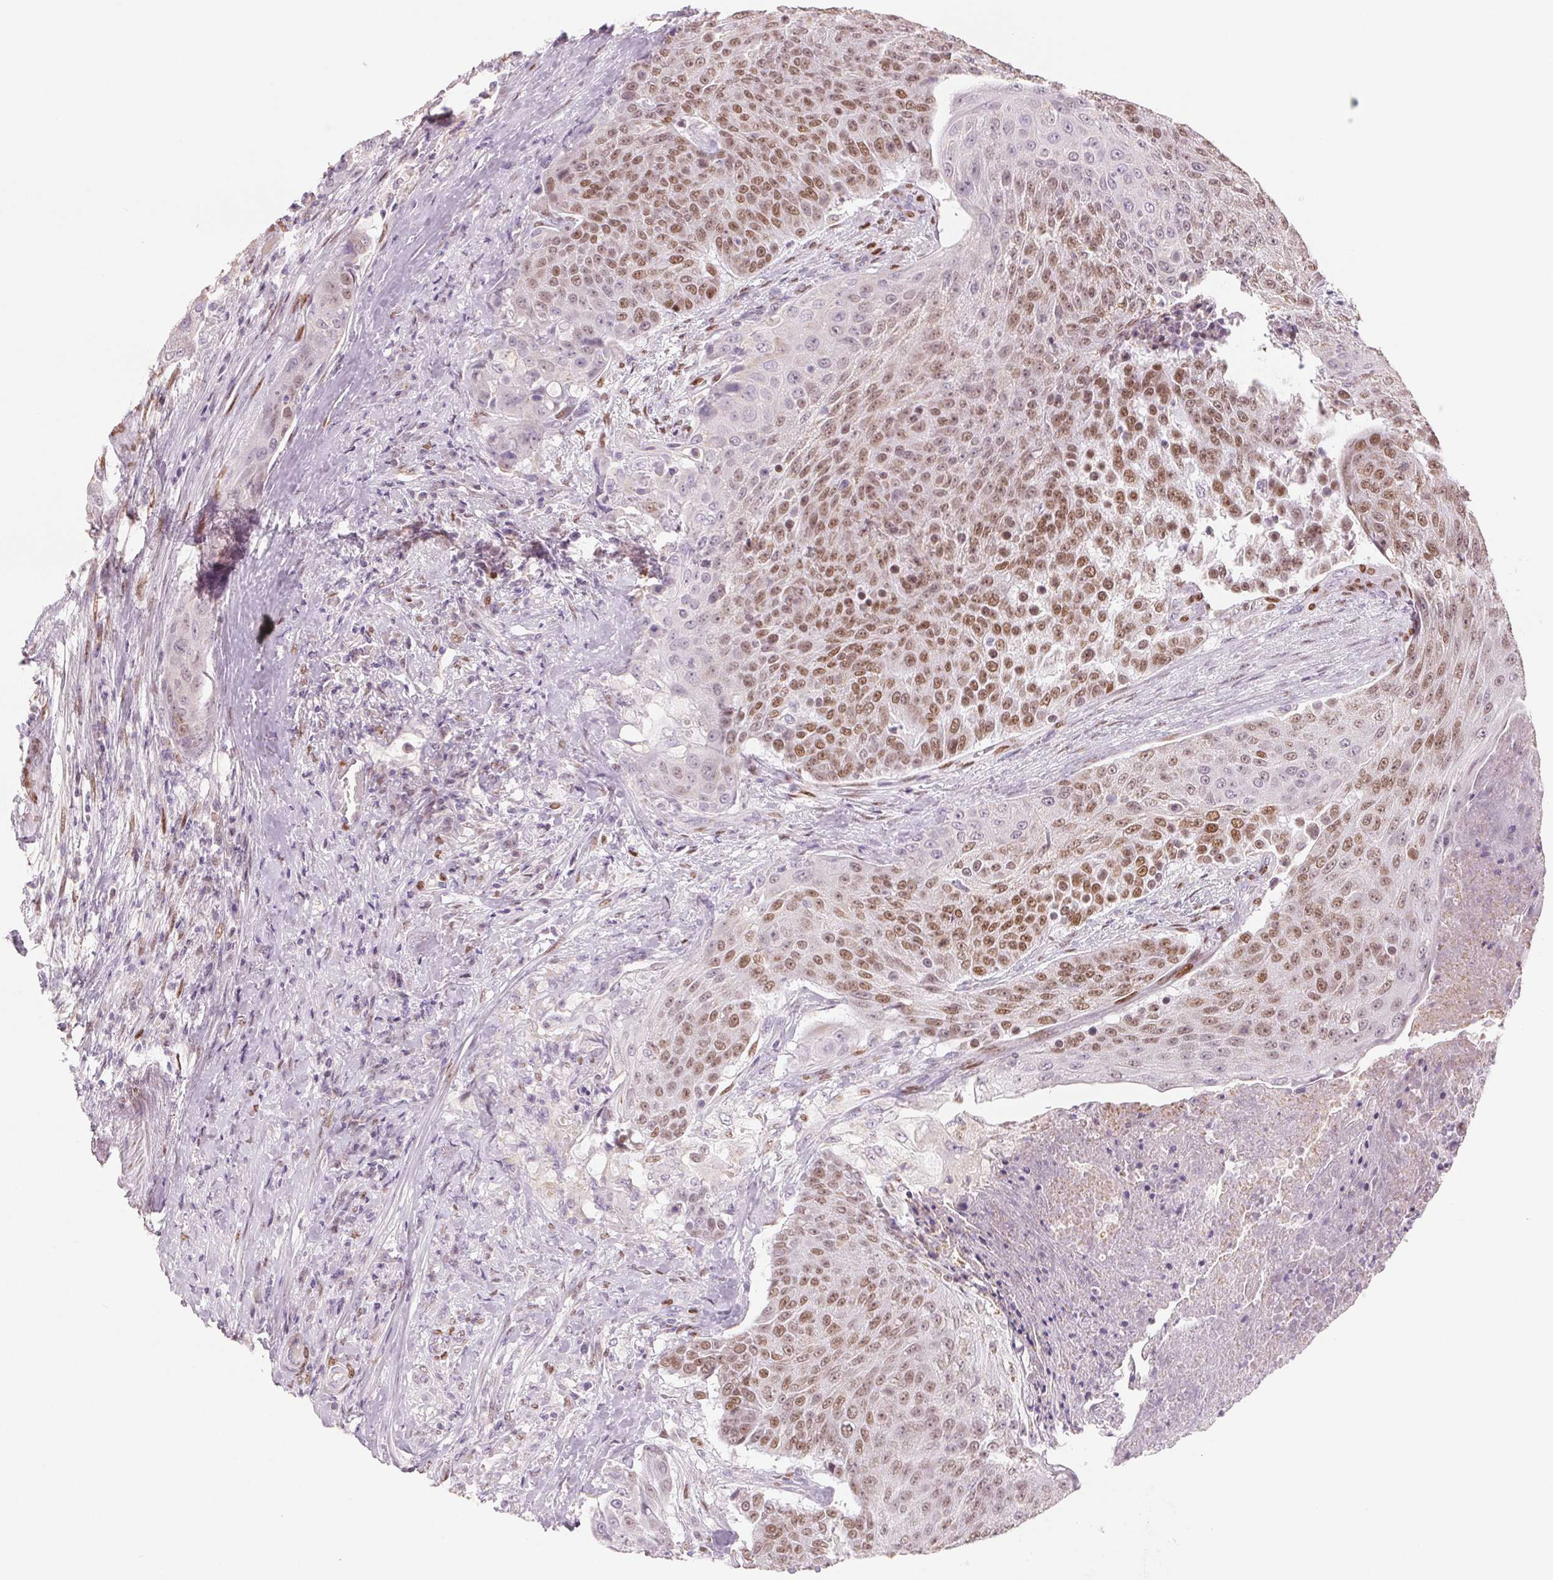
{"staining": {"intensity": "moderate", "quantity": "25%-75%", "location": "nuclear"}, "tissue": "urothelial cancer", "cell_type": "Tumor cells", "image_type": "cancer", "snomed": [{"axis": "morphology", "description": "Urothelial carcinoma, High grade"}, {"axis": "topography", "description": "Urinary bladder"}], "caption": "Tumor cells reveal medium levels of moderate nuclear expression in about 25%-75% of cells in urothelial cancer.", "gene": "SMARCD3", "patient": {"sex": "female", "age": 63}}